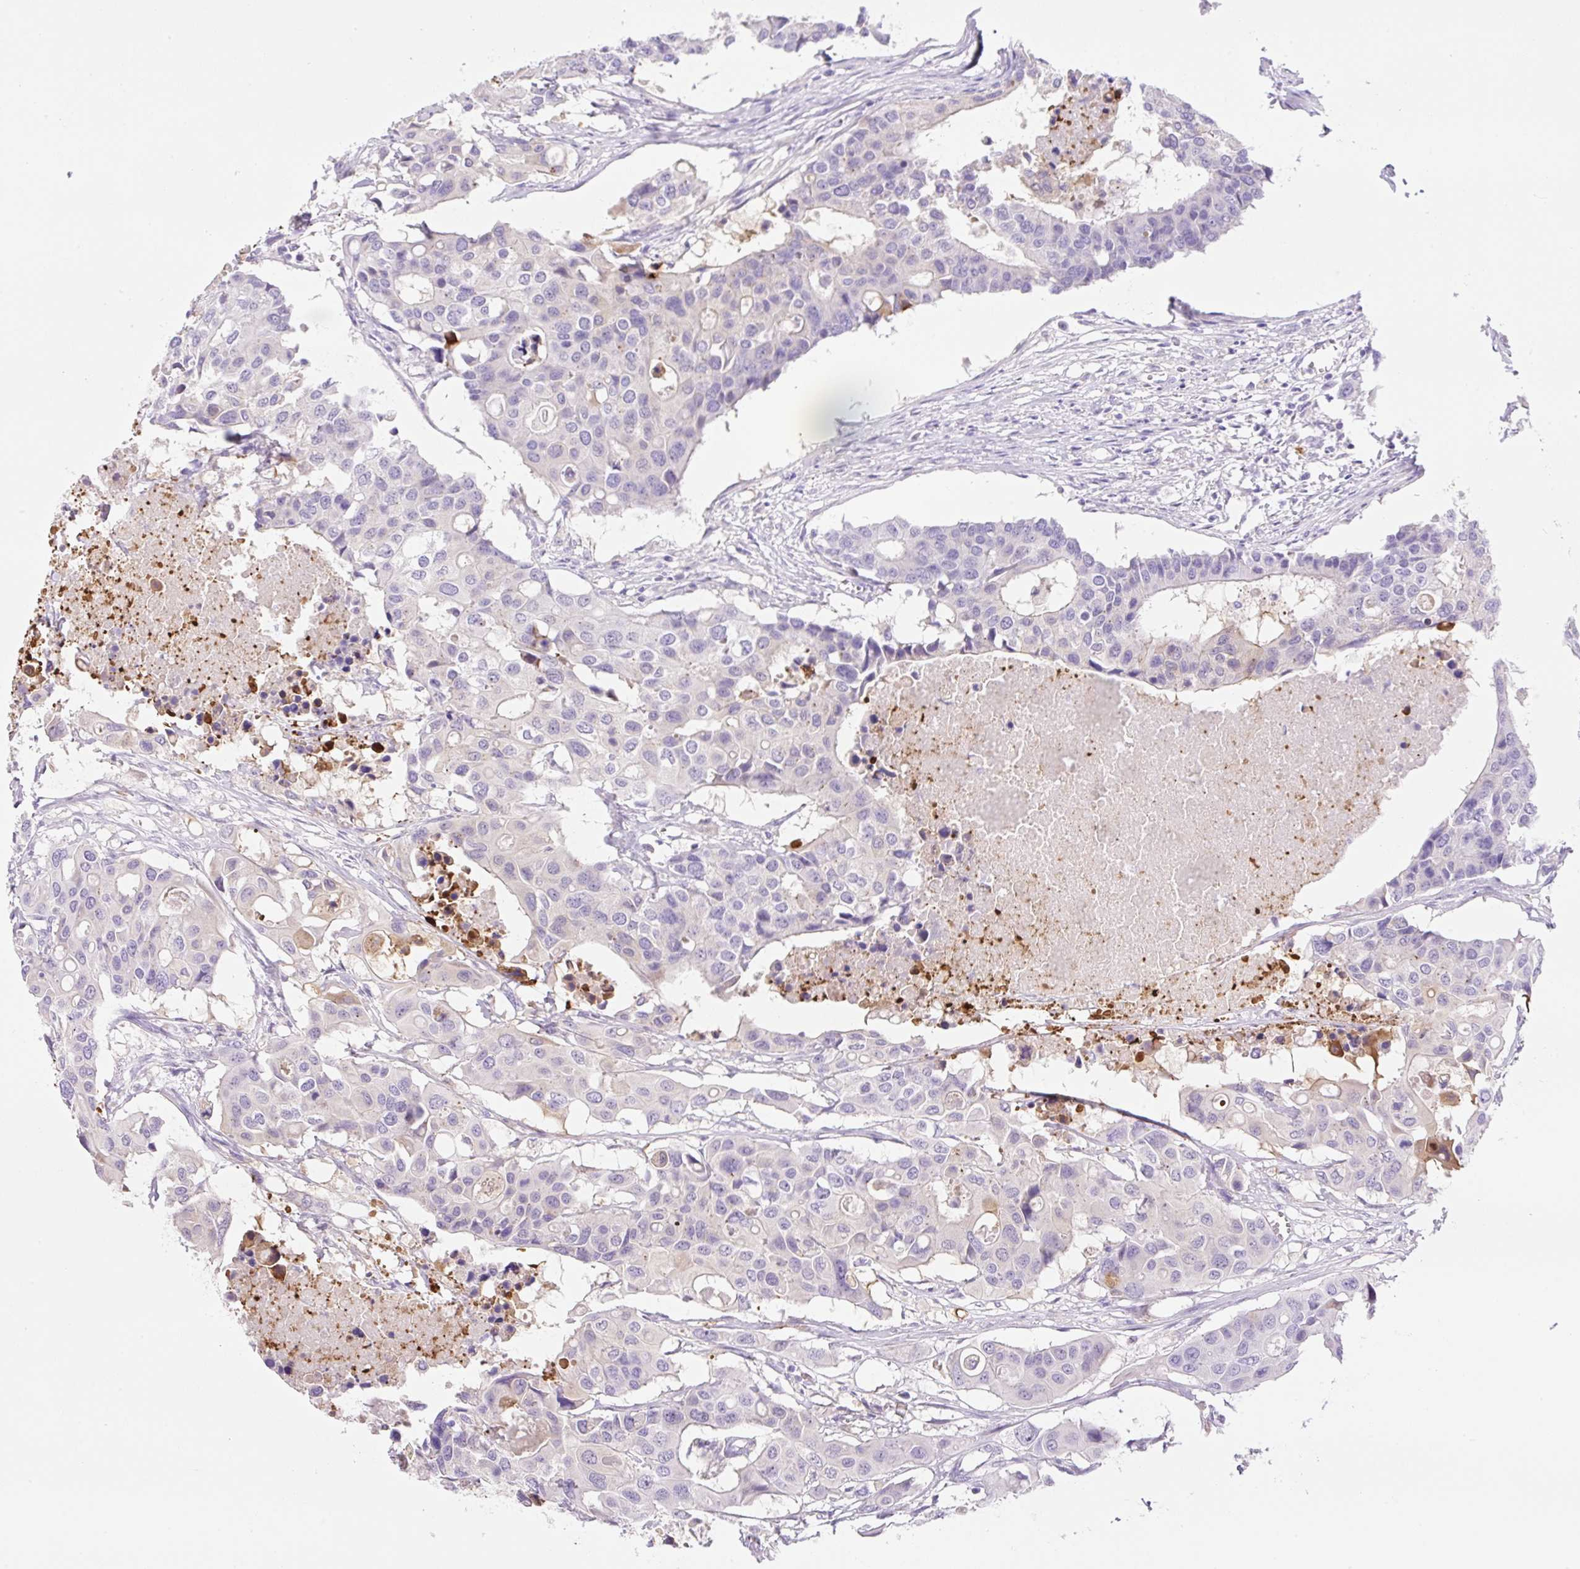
{"staining": {"intensity": "negative", "quantity": "none", "location": "none"}, "tissue": "colorectal cancer", "cell_type": "Tumor cells", "image_type": "cancer", "snomed": [{"axis": "morphology", "description": "Adenocarcinoma, NOS"}, {"axis": "topography", "description": "Colon"}], "caption": "This photomicrograph is of colorectal adenocarcinoma stained with immunohistochemistry to label a protein in brown with the nuclei are counter-stained blue. There is no staining in tumor cells.", "gene": "NDST3", "patient": {"sex": "male", "age": 77}}